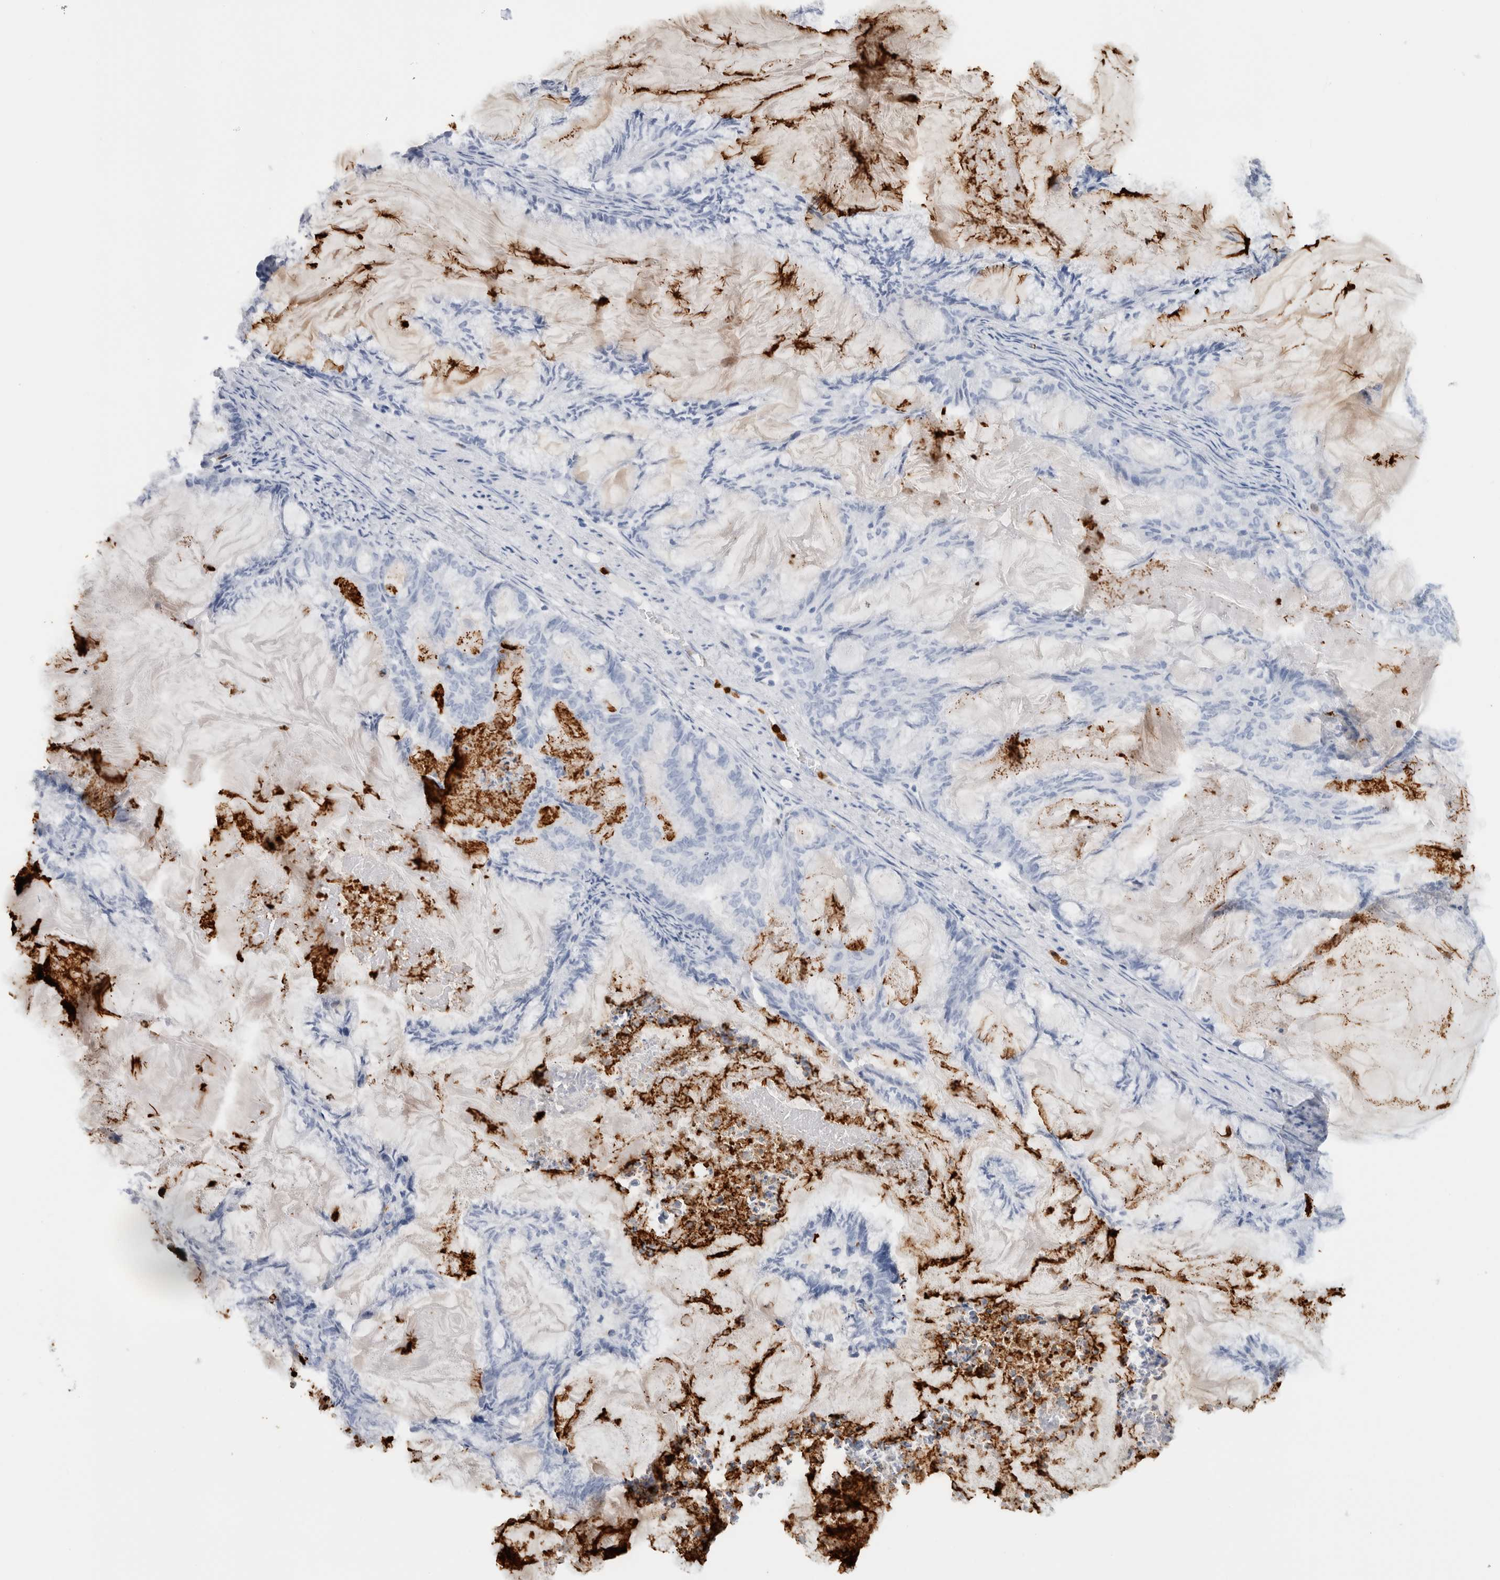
{"staining": {"intensity": "negative", "quantity": "none", "location": "none"}, "tissue": "endometrial cancer", "cell_type": "Tumor cells", "image_type": "cancer", "snomed": [{"axis": "morphology", "description": "Adenocarcinoma, NOS"}, {"axis": "topography", "description": "Endometrium"}], "caption": "IHC image of human endometrial cancer (adenocarcinoma) stained for a protein (brown), which demonstrates no staining in tumor cells.", "gene": "S100A8", "patient": {"sex": "female", "age": 86}}